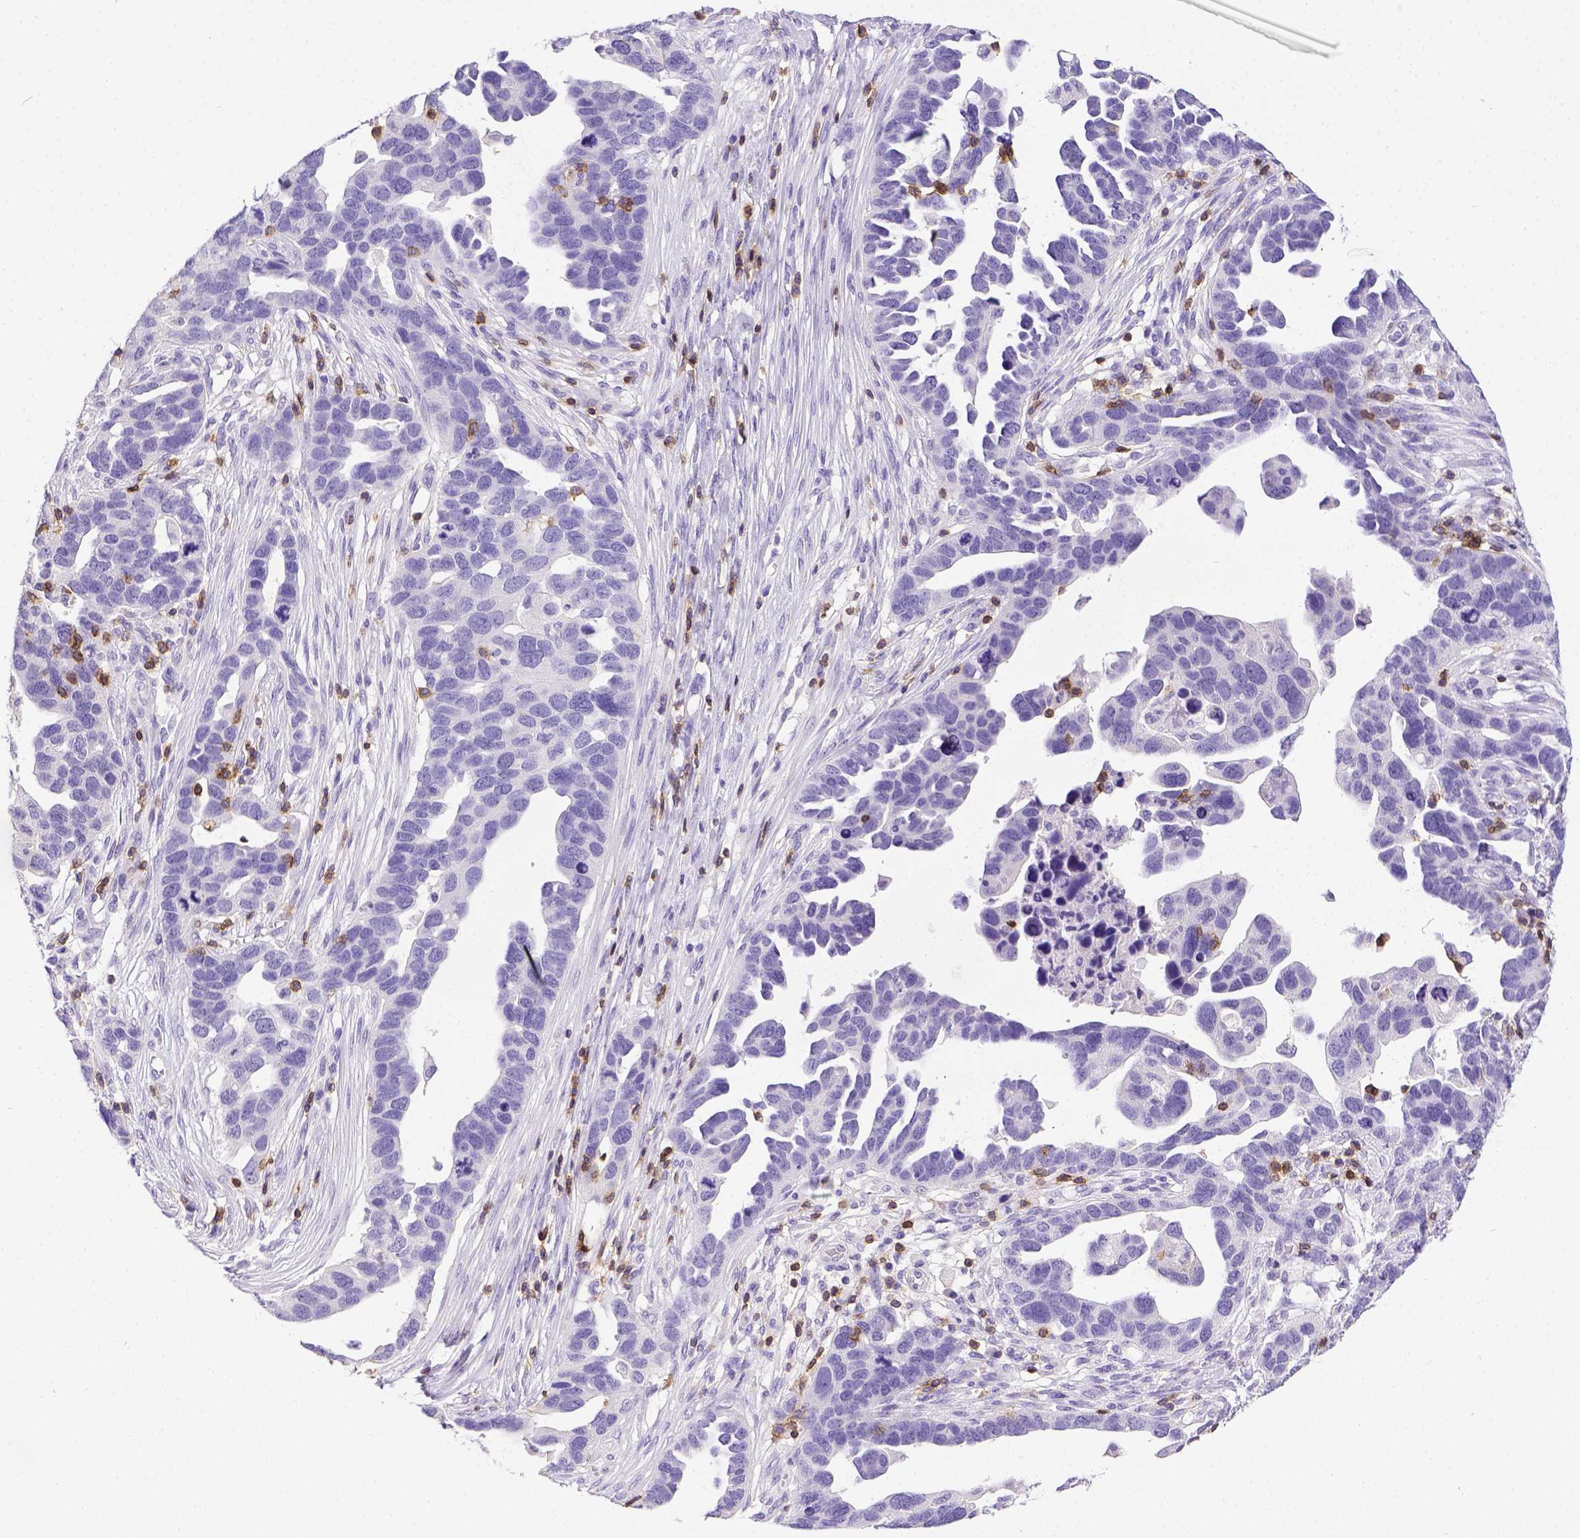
{"staining": {"intensity": "negative", "quantity": "none", "location": "none"}, "tissue": "ovarian cancer", "cell_type": "Tumor cells", "image_type": "cancer", "snomed": [{"axis": "morphology", "description": "Cystadenocarcinoma, serous, NOS"}, {"axis": "topography", "description": "Ovary"}], "caption": "There is no significant expression in tumor cells of serous cystadenocarcinoma (ovarian).", "gene": "CD3E", "patient": {"sex": "female", "age": 54}}